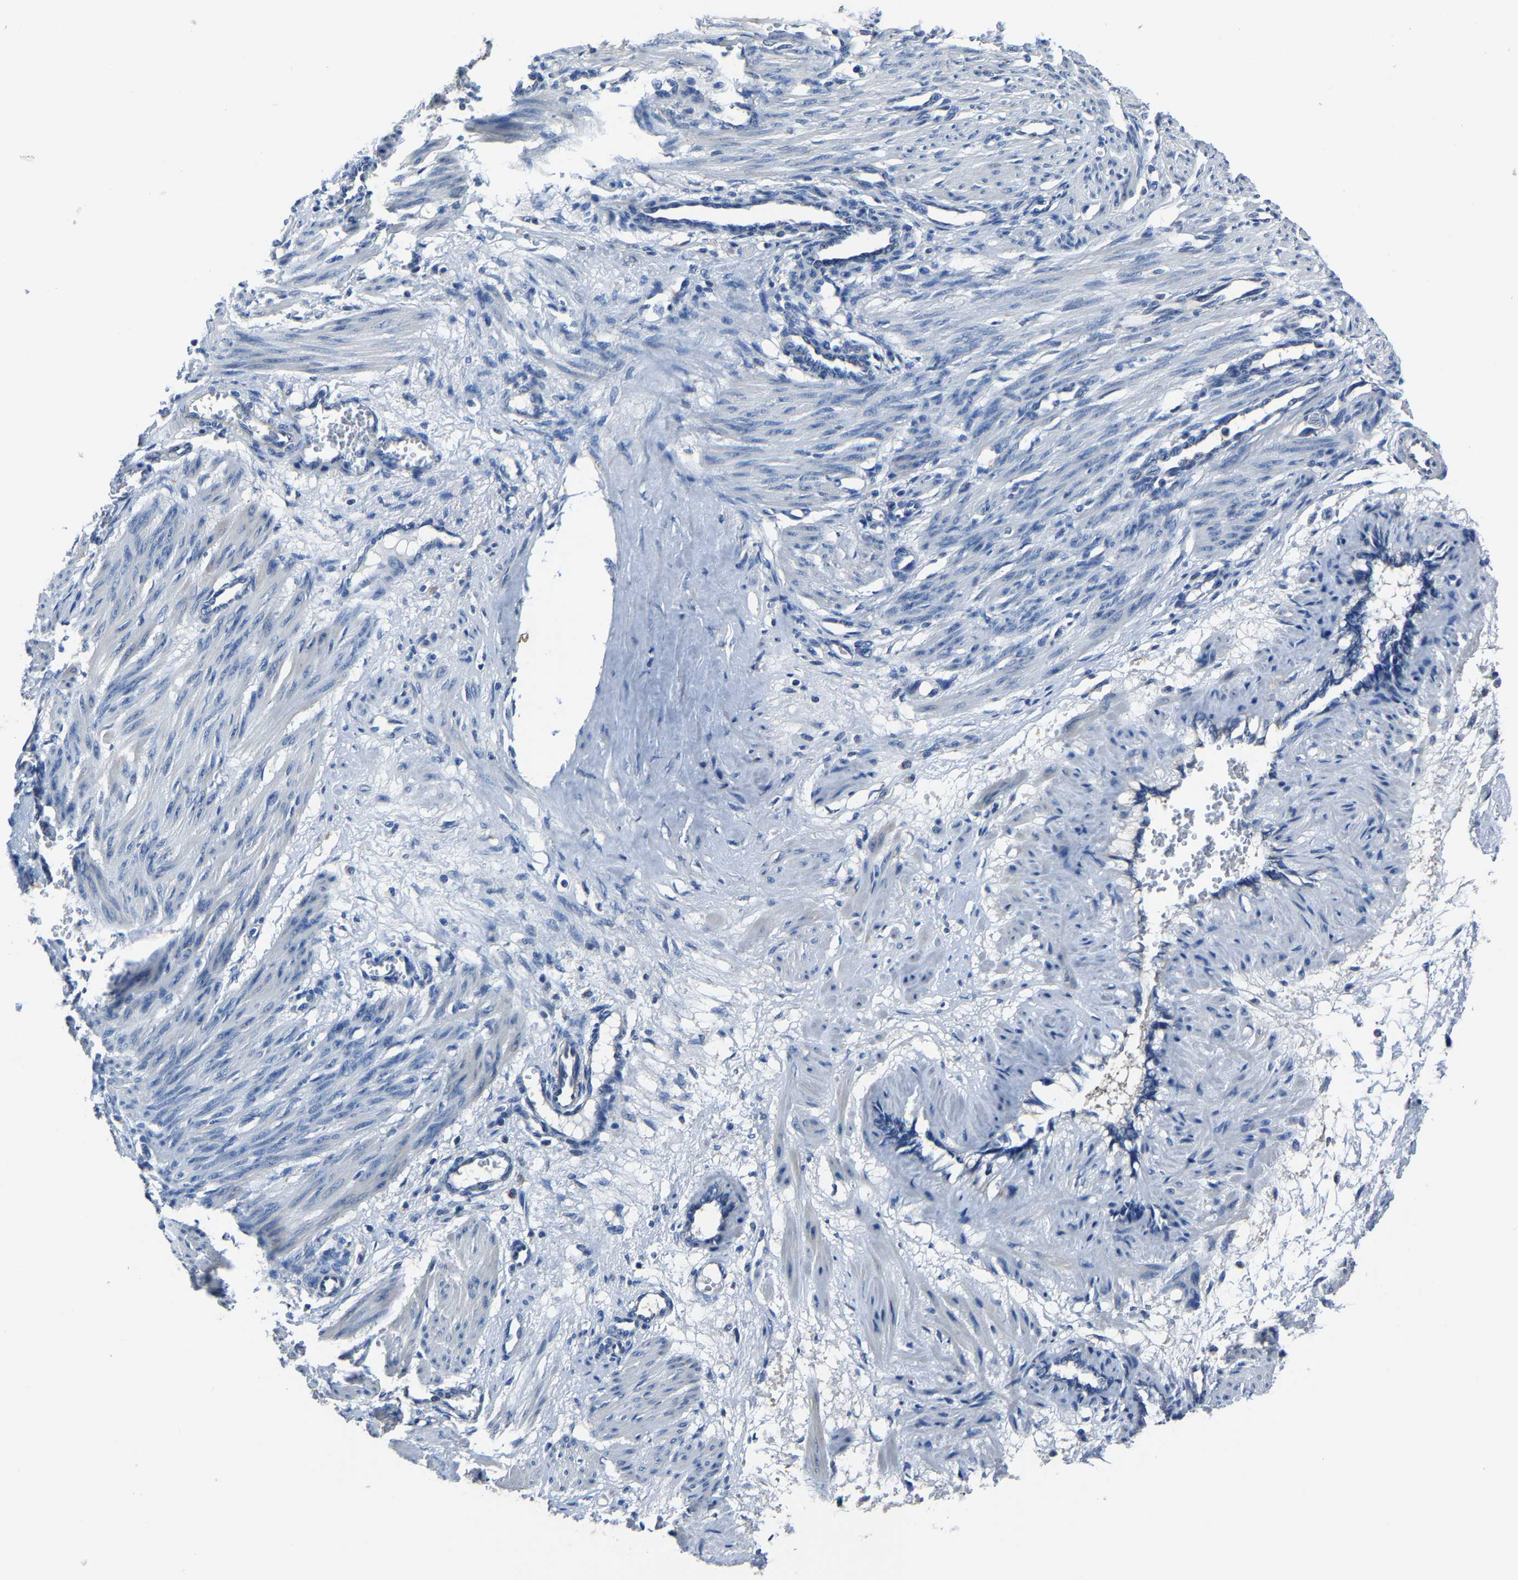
{"staining": {"intensity": "negative", "quantity": "none", "location": "none"}, "tissue": "smooth muscle", "cell_type": "Smooth muscle cells", "image_type": "normal", "snomed": [{"axis": "morphology", "description": "Normal tissue, NOS"}, {"axis": "topography", "description": "Endometrium"}], "caption": "Immunohistochemical staining of benign smooth muscle exhibits no significant positivity in smooth muscle cells.", "gene": "STRBP", "patient": {"sex": "female", "age": 33}}